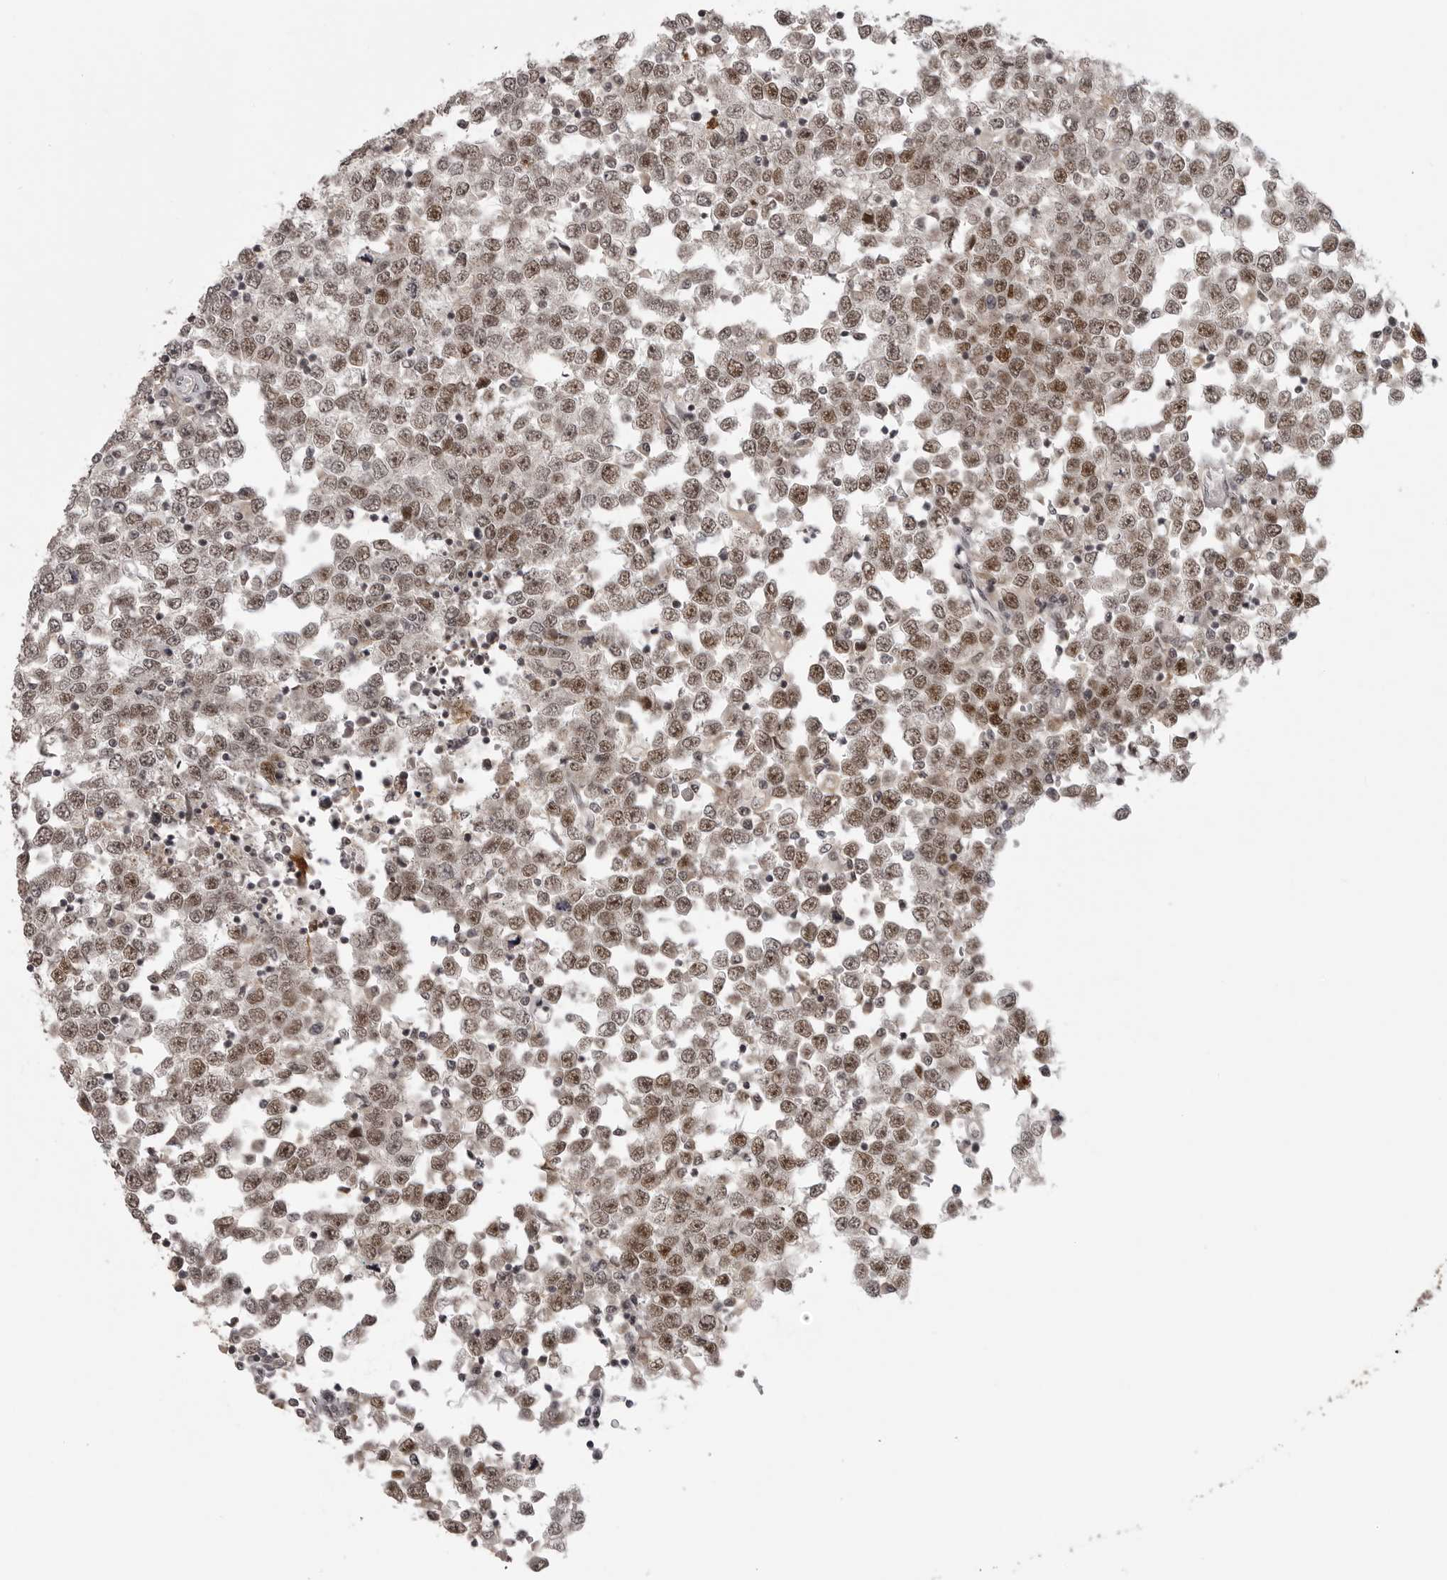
{"staining": {"intensity": "moderate", "quantity": "25%-75%", "location": "nuclear"}, "tissue": "testis cancer", "cell_type": "Tumor cells", "image_type": "cancer", "snomed": [{"axis": "morphology", "description": "Seminoma, NOS"}, {"axis": "topography", "description": "Testis"}], "caption": "Immunohistochemistry micrograph of seminoma (testis) stained for a protein (brown), which displays medium levels of moderate nuclear staining in about 25%-75% of tumor cells.", "gene": "PEG3", "patient": {"sex": "male", "age": 65}}